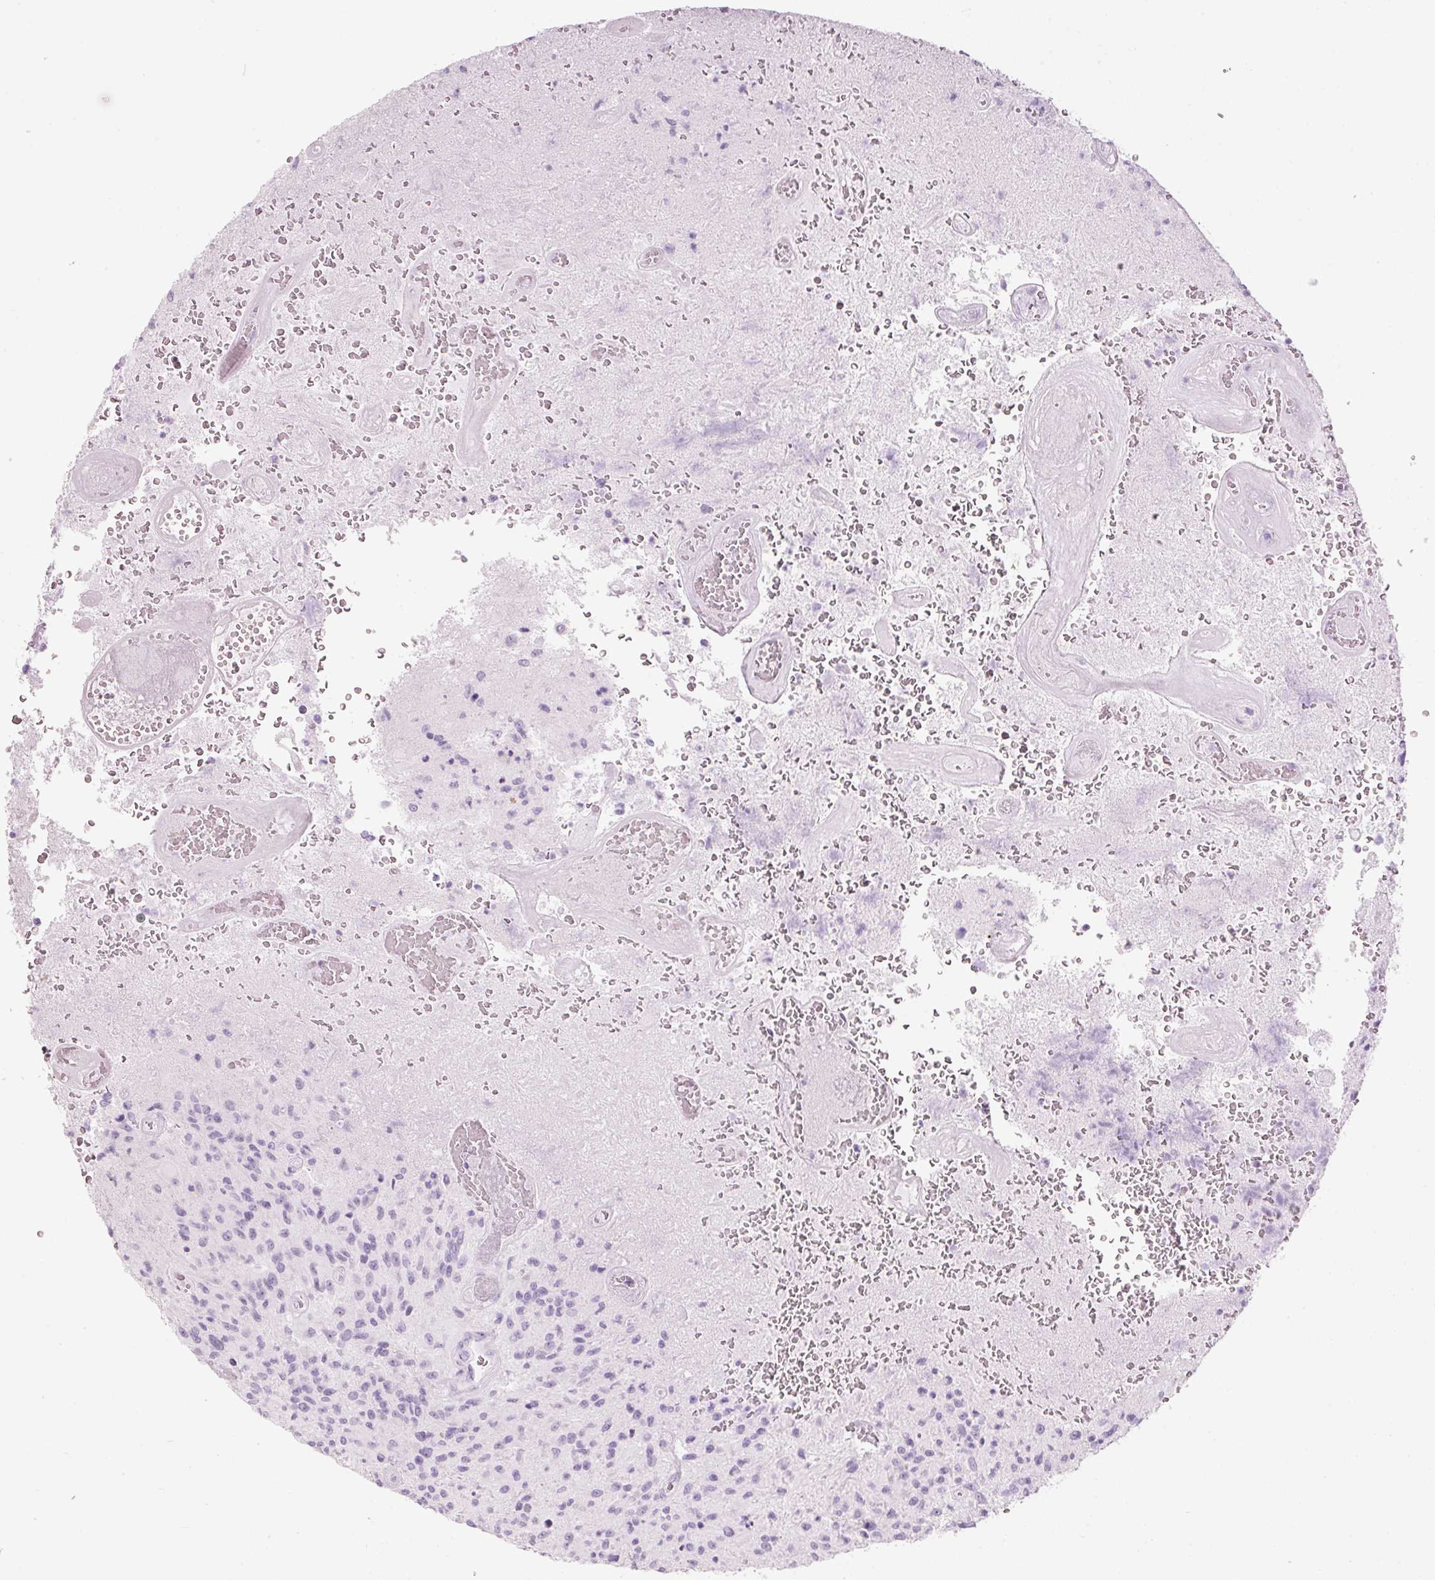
{"staining": {"intensity": "negative", "quantity": "none", "location": "none"}, "tissue": "glioma", "cell_type": "Tumor cells", "image_type": "cancer", "snomed": [{"axis": "morphology", "description": "Normal tissue, NOS"}, {"axis": "morphology", "description": "Glioma, malignant, High grade"}, {"axis": "topography", "description": "Cerebral cortex"}], "caption": "This histopathology image is of glioma stained with IHC to label a protein in brown with the nuclei are counter-stained blue. There is no staining in tumor cells. The staining is performed using DAB brown chromogen with nuclei counter-stained in using hematoxylin.", "gene": "CMA1", "patient": {"sex": "male", "age": 56}}